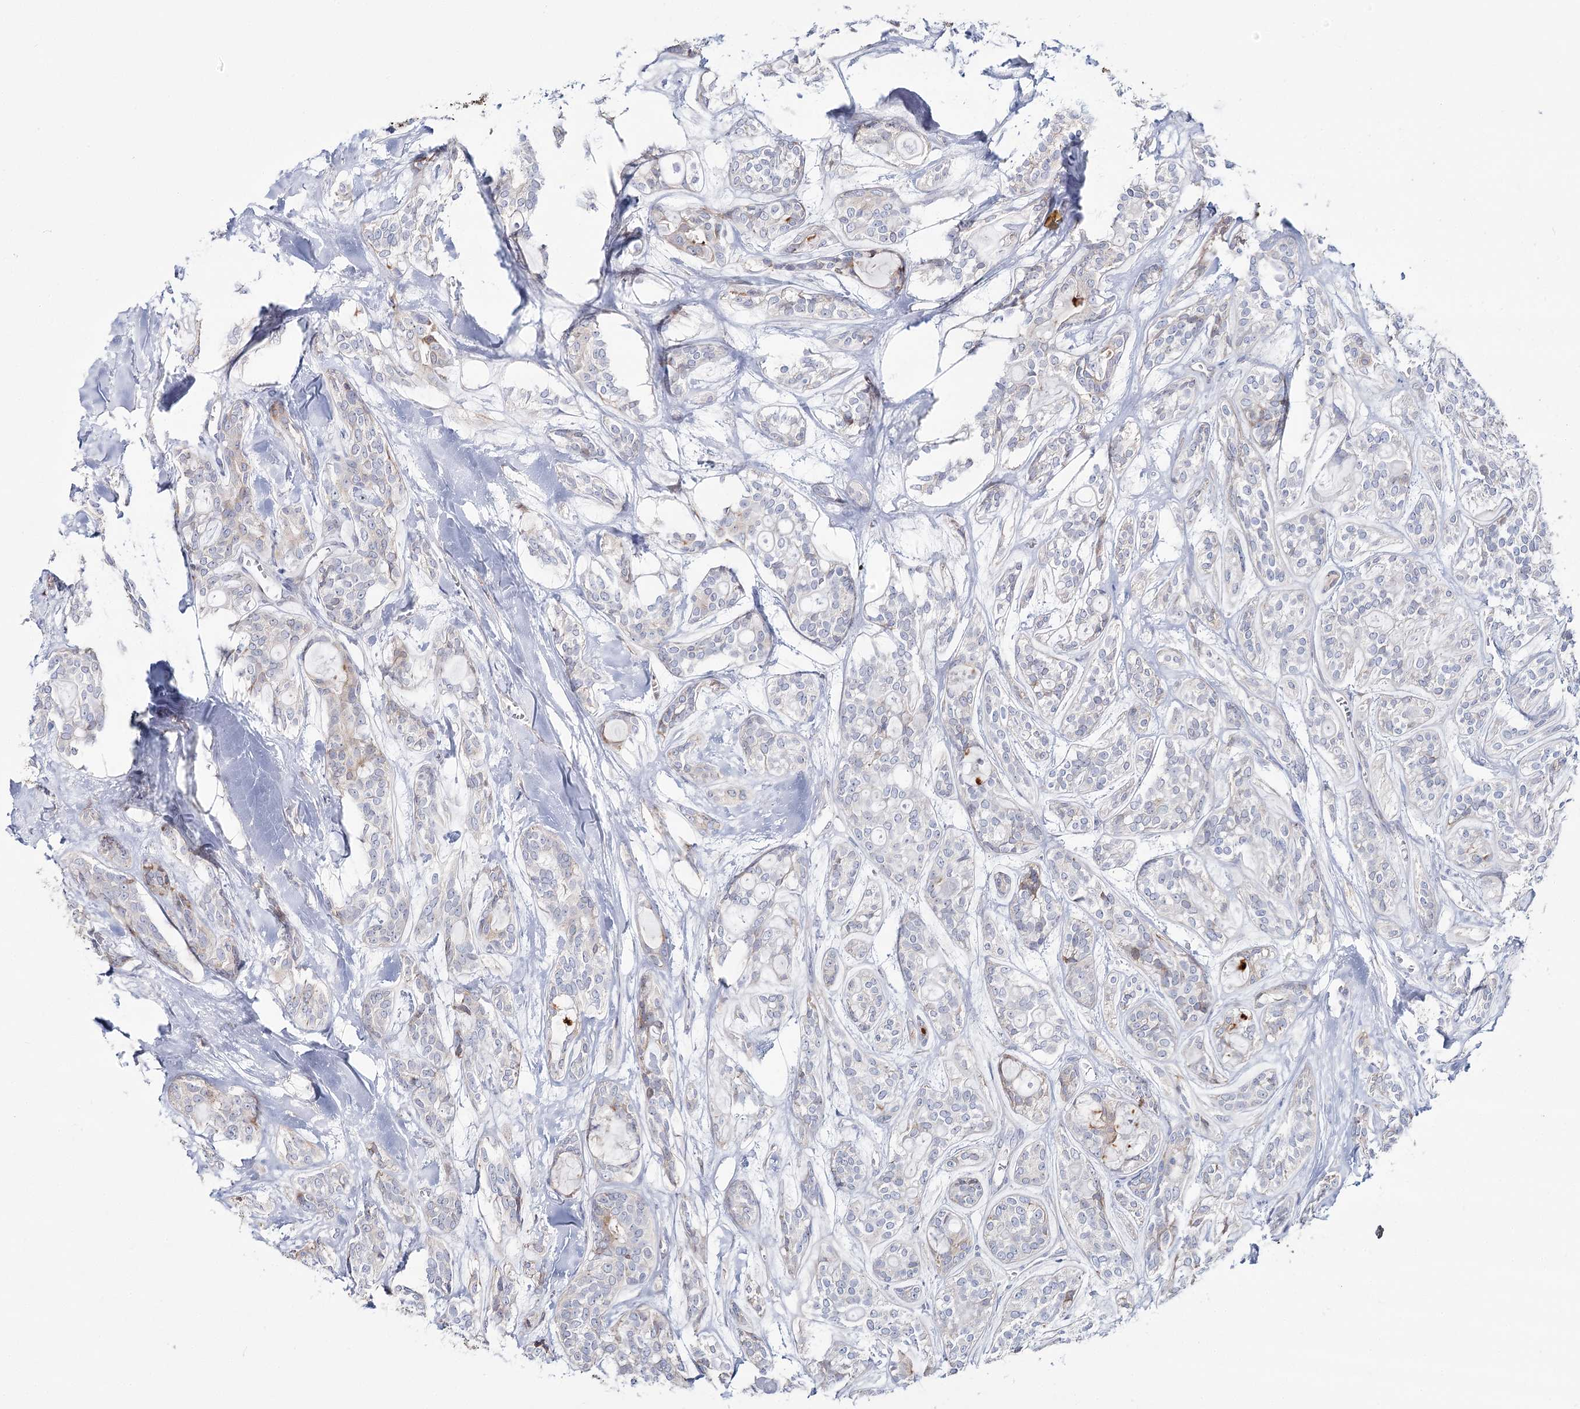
{"staining": {"intensity": "negative", "quantity": "none", "location": "none"}, "tissue": "head and neck cancer", "cell_type": "Tumor cells", "image_type": "cancer", "snomed": [{"axis": "morphology", "description": "Adenocarcinoma, NOS"}, {"axis": "topography", "description": "Head-Neck"}], "caption": "Tumor cells show no significant protein staining in head and neck adenocarcinoma.", "gene": "CPLANE1", "patient": {"sex": "male", "age": 66}}